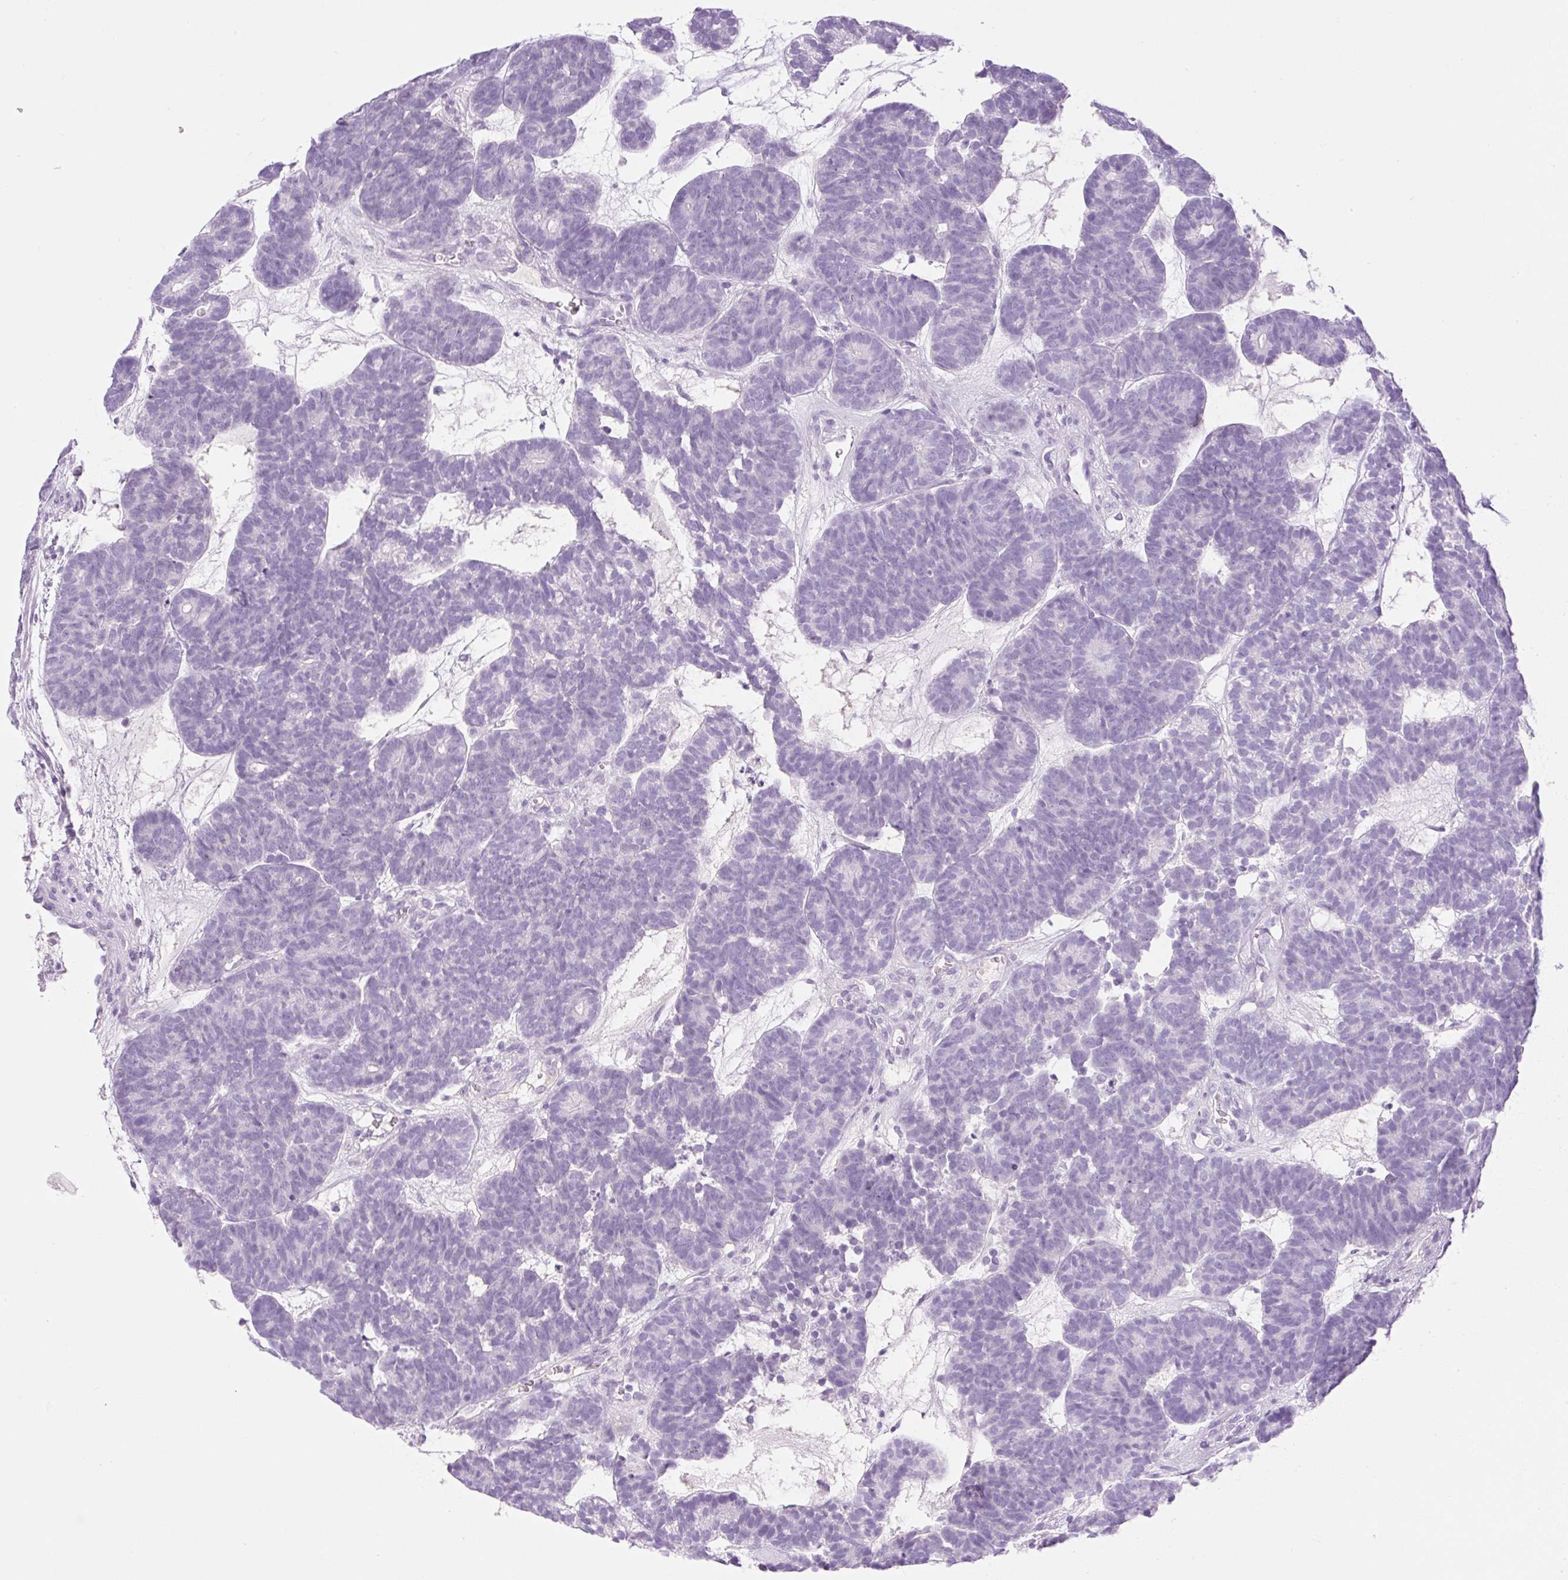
{"staining": {"intensity": "negative", "quantity": "none", "location": "none"}, "tissue": "head and neck cancer", "cell_type": "Tumor cells", "image_type": "cancer", "snomed": [{"axis": "morphology", "description": "Adenocarcinoma, NOS"}, {"axis": "topography", "description": "Head-Neck"}], "caption": "High power microscopy photomicrograph of an immunohistochemistry histopathology image of adenocarcinoma (head and neck), revealing no significant expression in tumor cells.", "gene": "PALM3", "patient": {"sex": "female", "age": 81}}